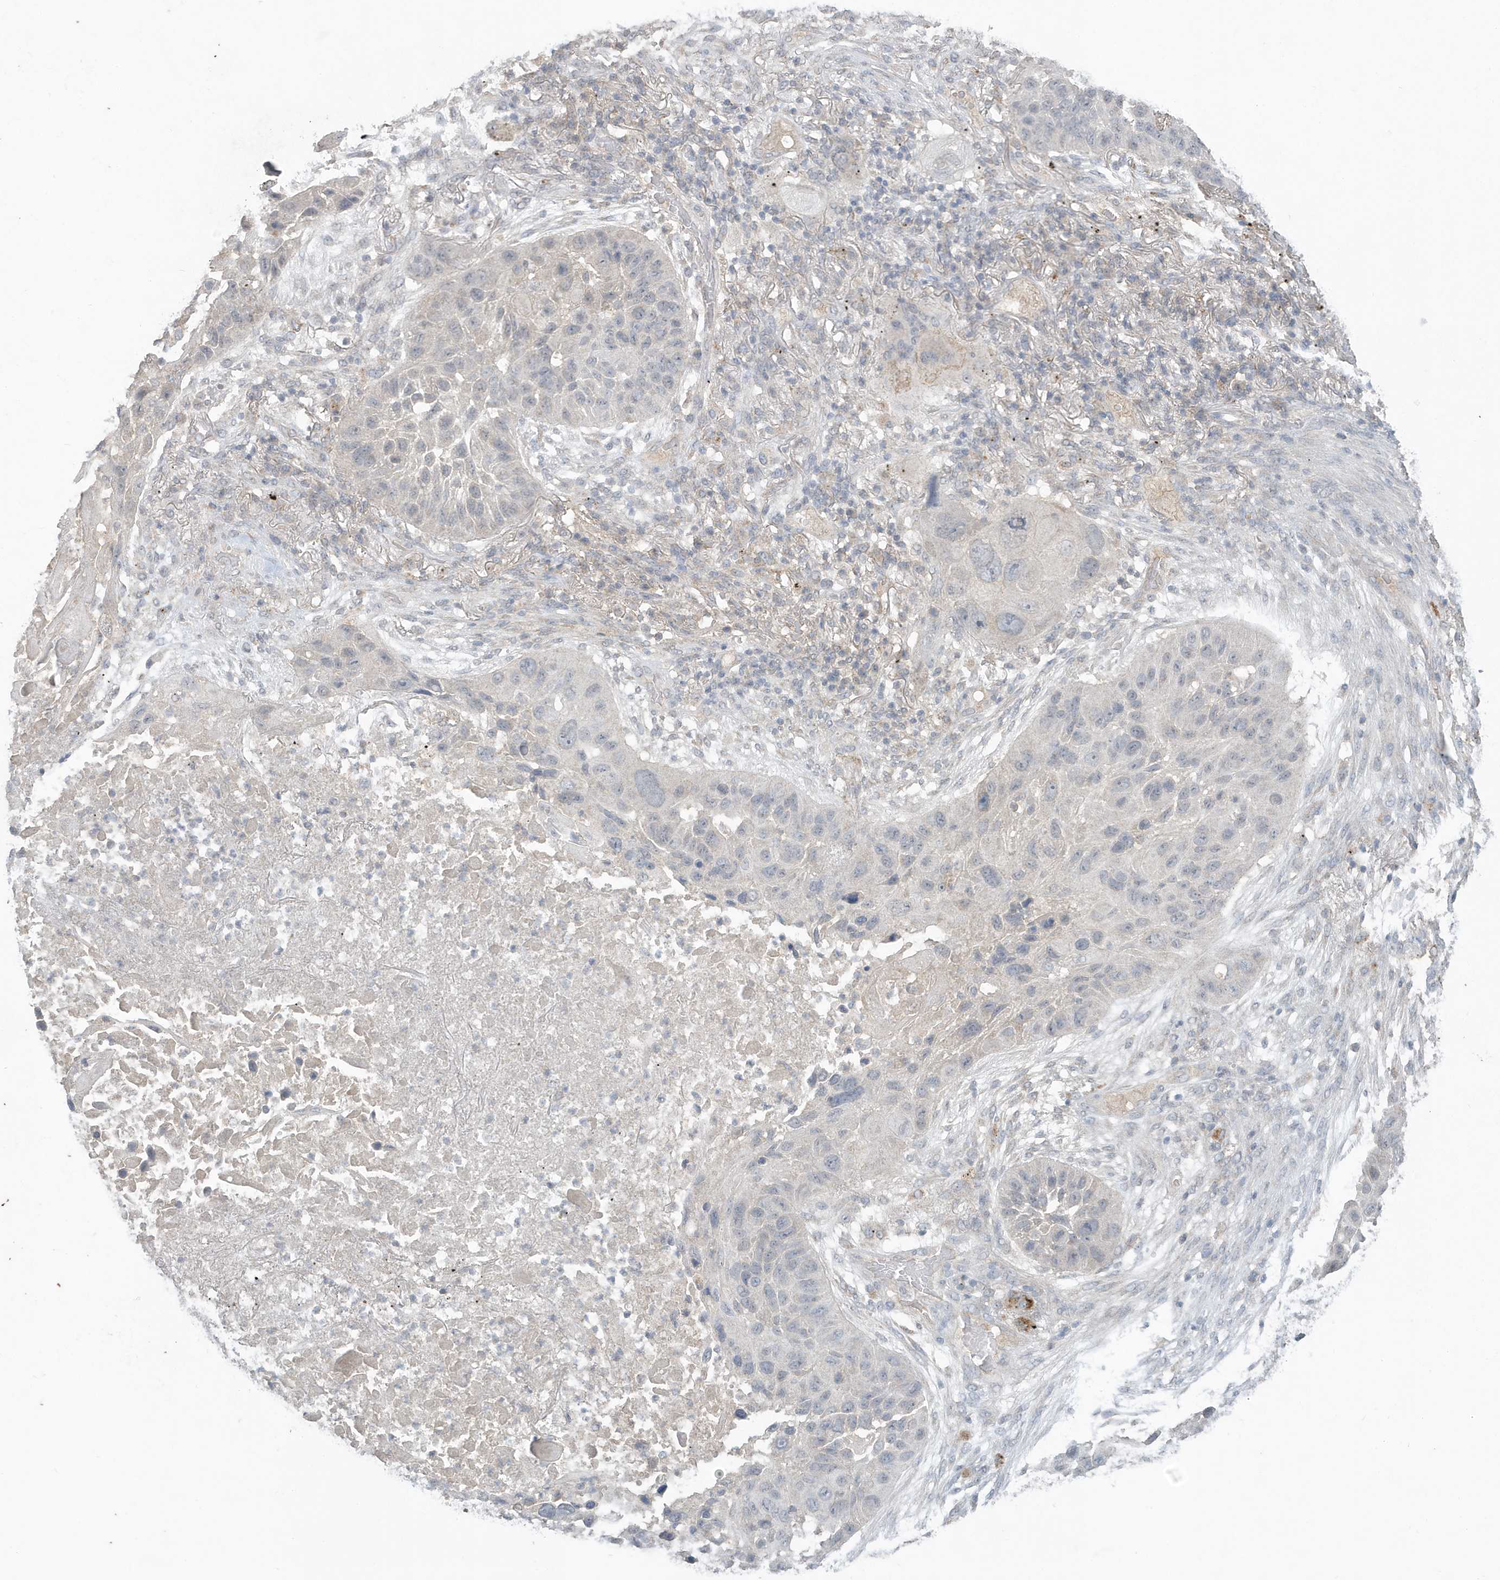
{"staining": {"intensity": "negative", "quantity": "none", "location": "none"}, "tissue": "lung cancer", "cell_type": "Tumor cells", "image_type": "cancer", "snomed": [{"axis": "morphology", "description": "Squamous cell carcinoma, NOS"}, {"axis": "topography", "description": "Lung"}], "caption": "Protein analysis of lung squamous cell carcinoma displays no significant expression in tumor cells.", "gene": "C1RL", "patient": {"sex": "male", "age": 57}}